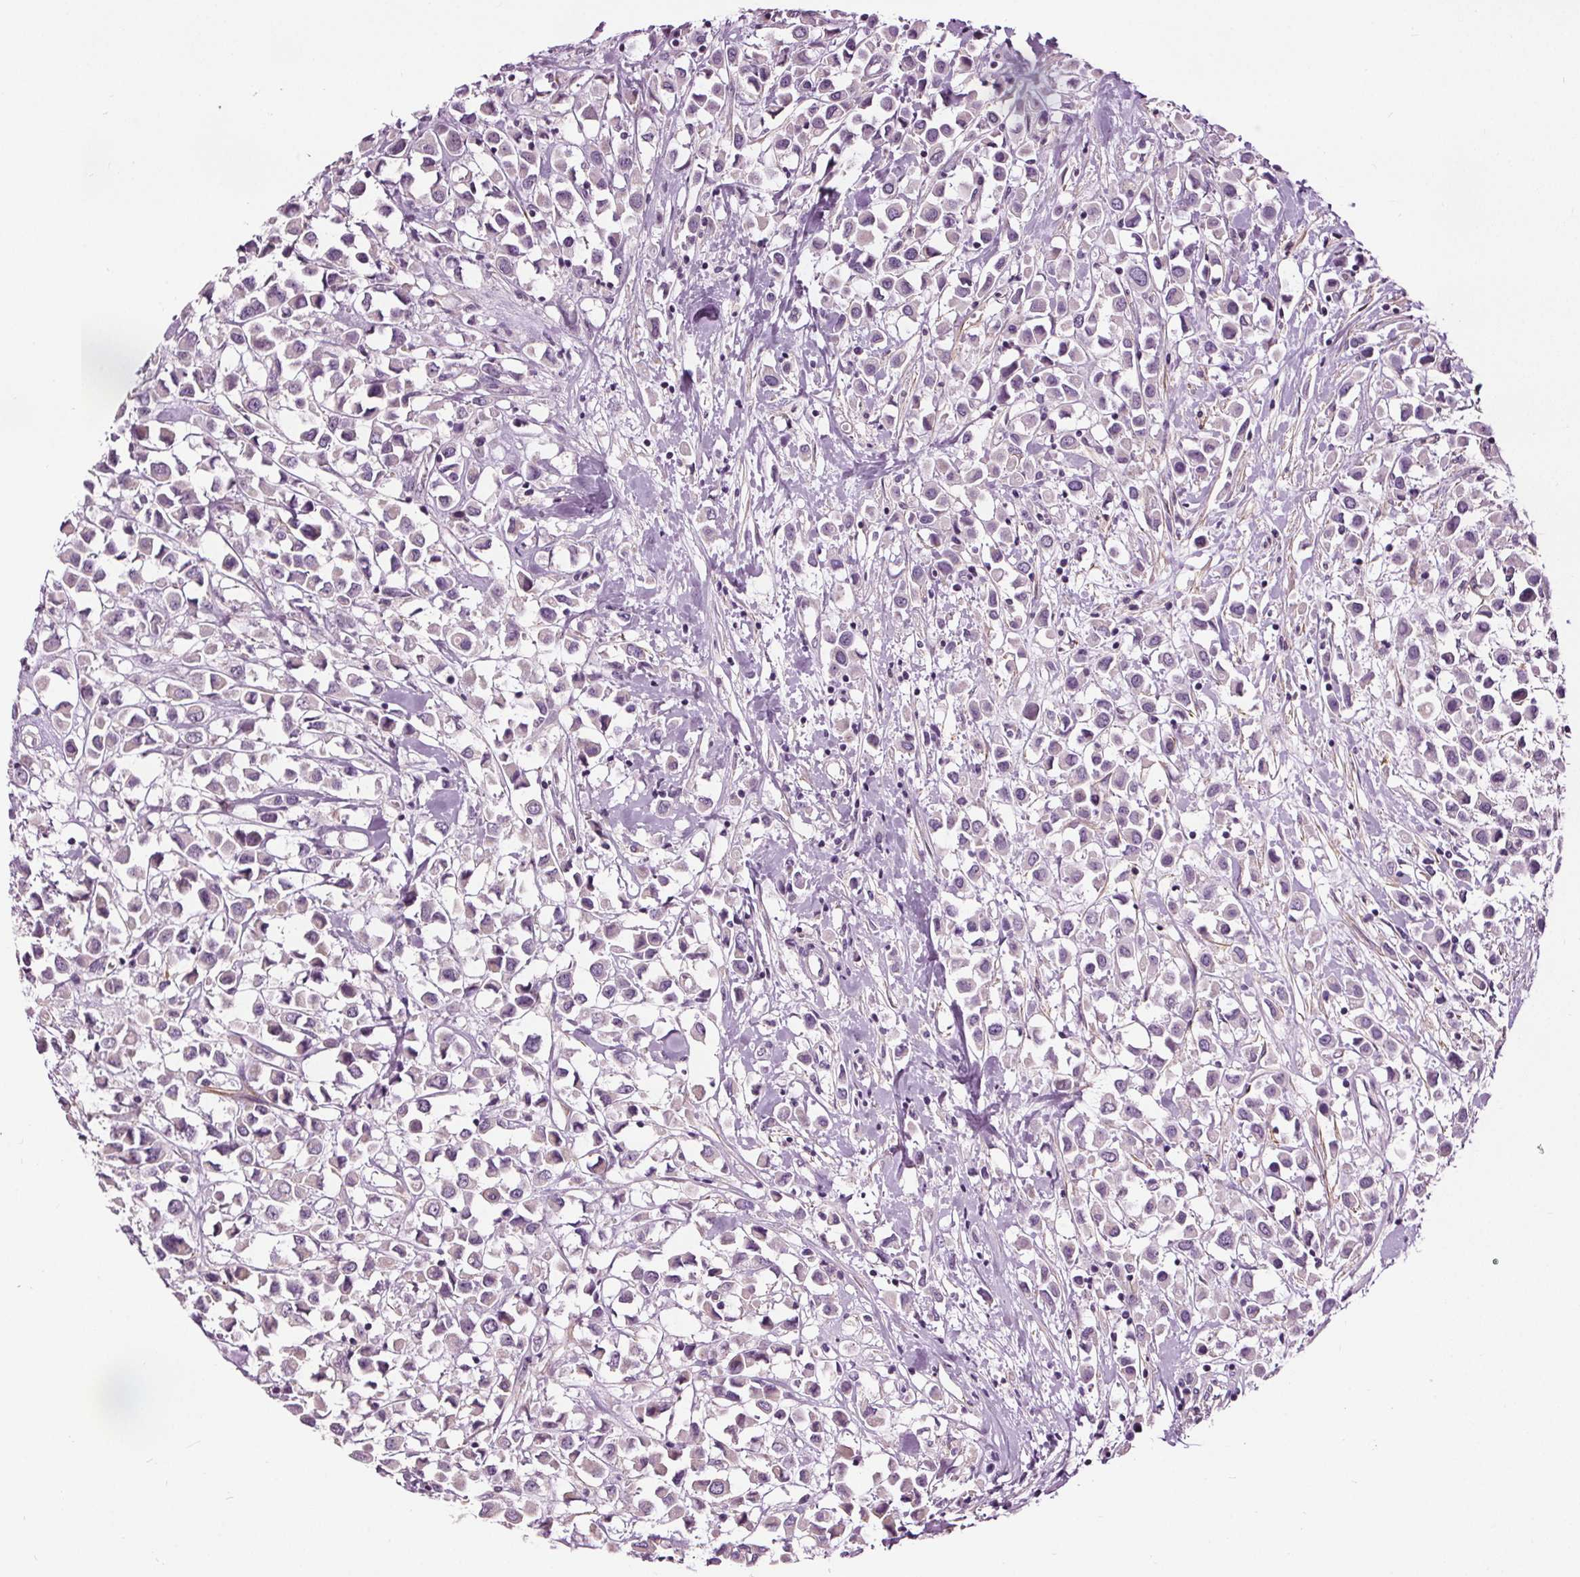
{"staining": {"intensity": "negative", "quantity": "none", "location": "none"}, "tissue": "breast cancer", "cell_type": "Tumor cells", "image_type": "cancer", "snomed": [{"axis": "morphology", "description": "Duct carcinoma"}, {"axis": "topography", "description": "Breast"}], "caption": "Invasive ductal carcinoma (breast) was stained to show a protein in brown. There is no significant staining in tumor cells.", "gene": "RASA1", "patient": {"sex": "female", "age": 61}}